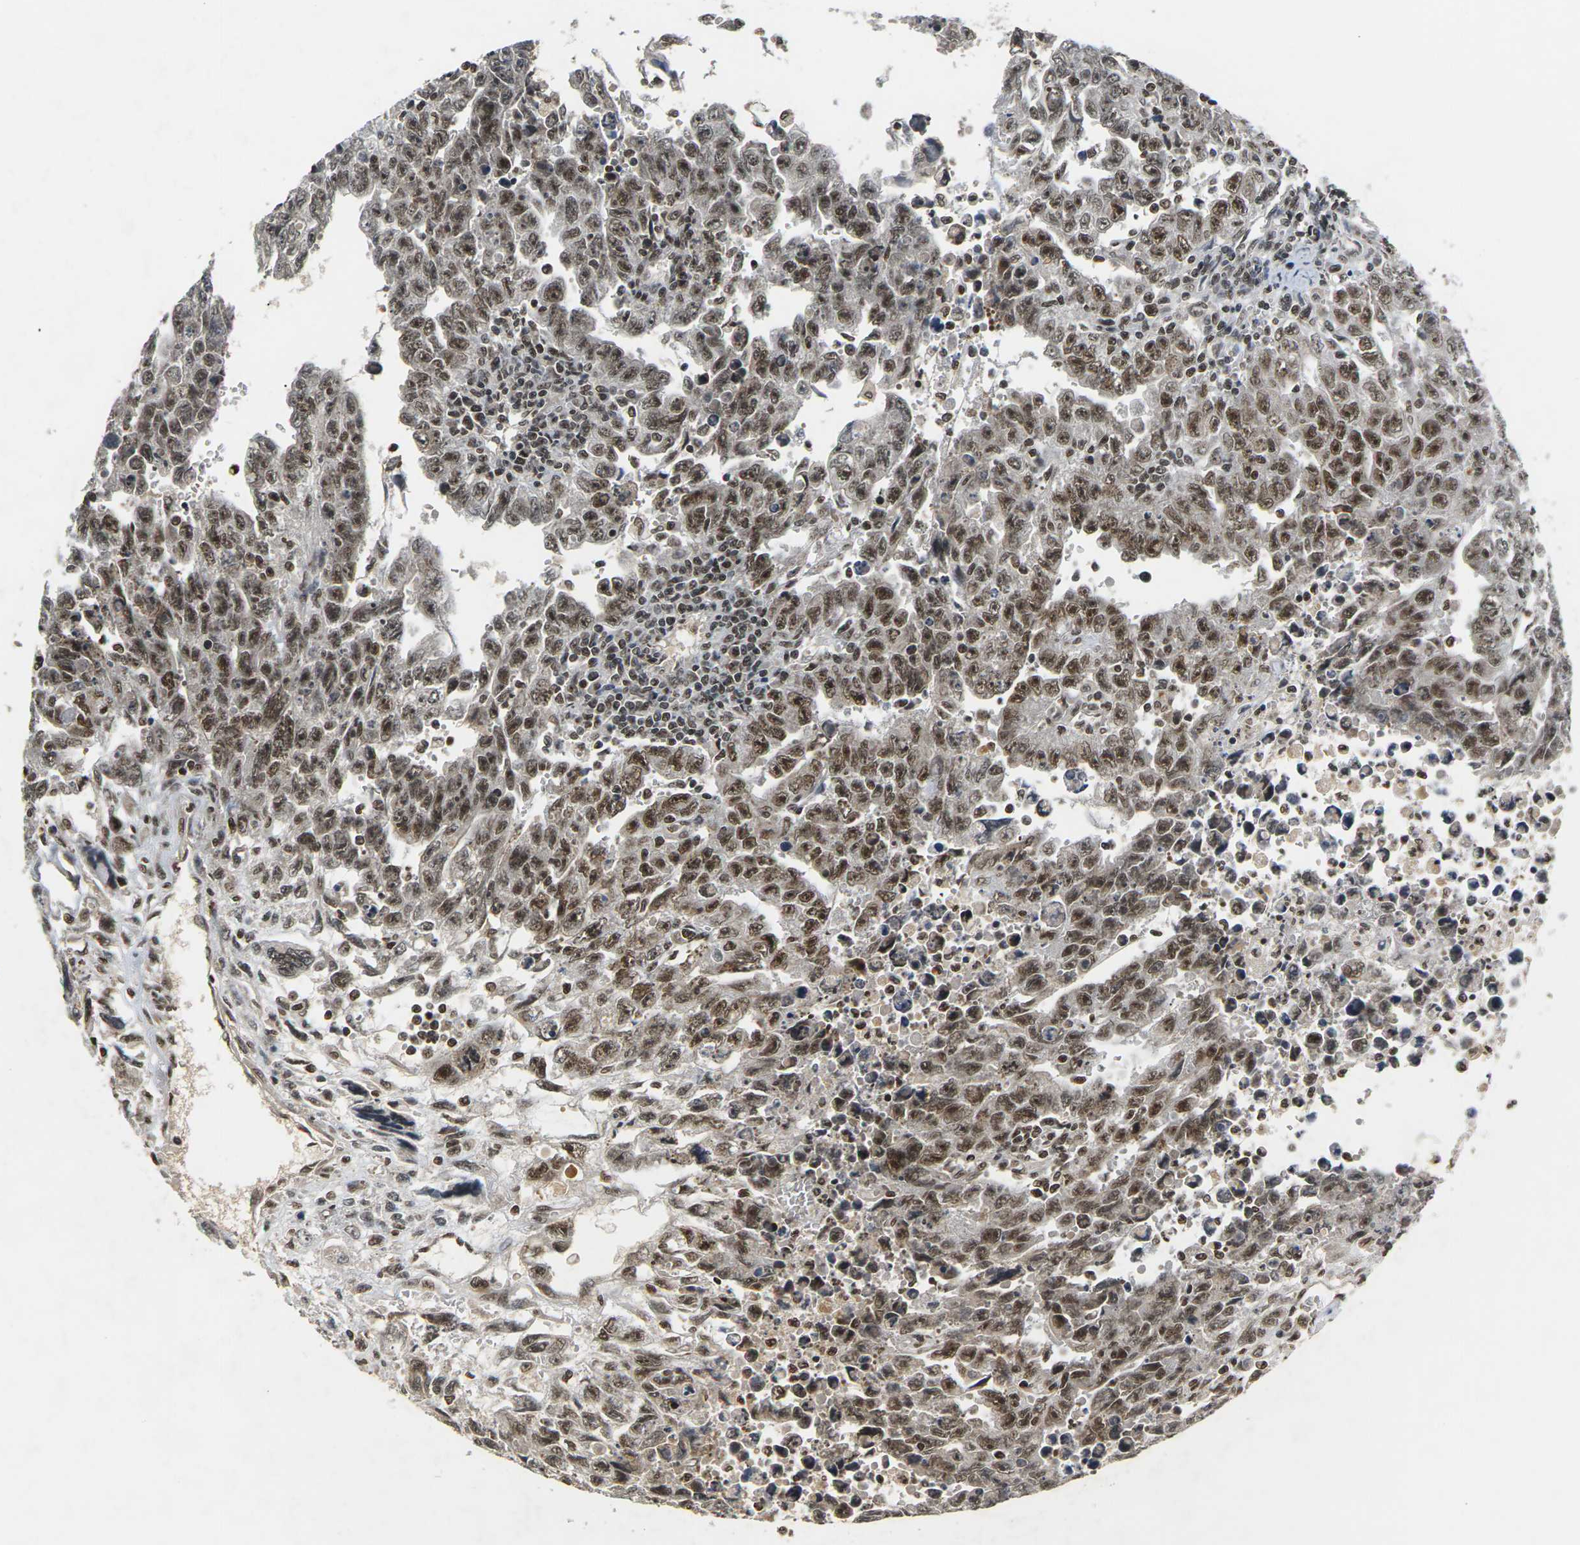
{"staining": {"intensity": "moderate", "quantity": ">75%", "location": "nuclear"}, "tissue": "testis cancer", "cell_type": "Tumor cells", "image_type": "cancer", "snomed": [{"axis": "morphology", "description": "Carcinoma, Embryonal, NOS"}, {"axis": "topography", "description": "Testis"}], "caption": "IHC histopathology image of testis cancer (embryonal carcinoma) stained for a protein (brown), which exhibits medium levels of moderate nuclear staining in approximately >75% of tumor cells.", "gene": "NELFA", "patient": {"sex": "male", "age": 28}}